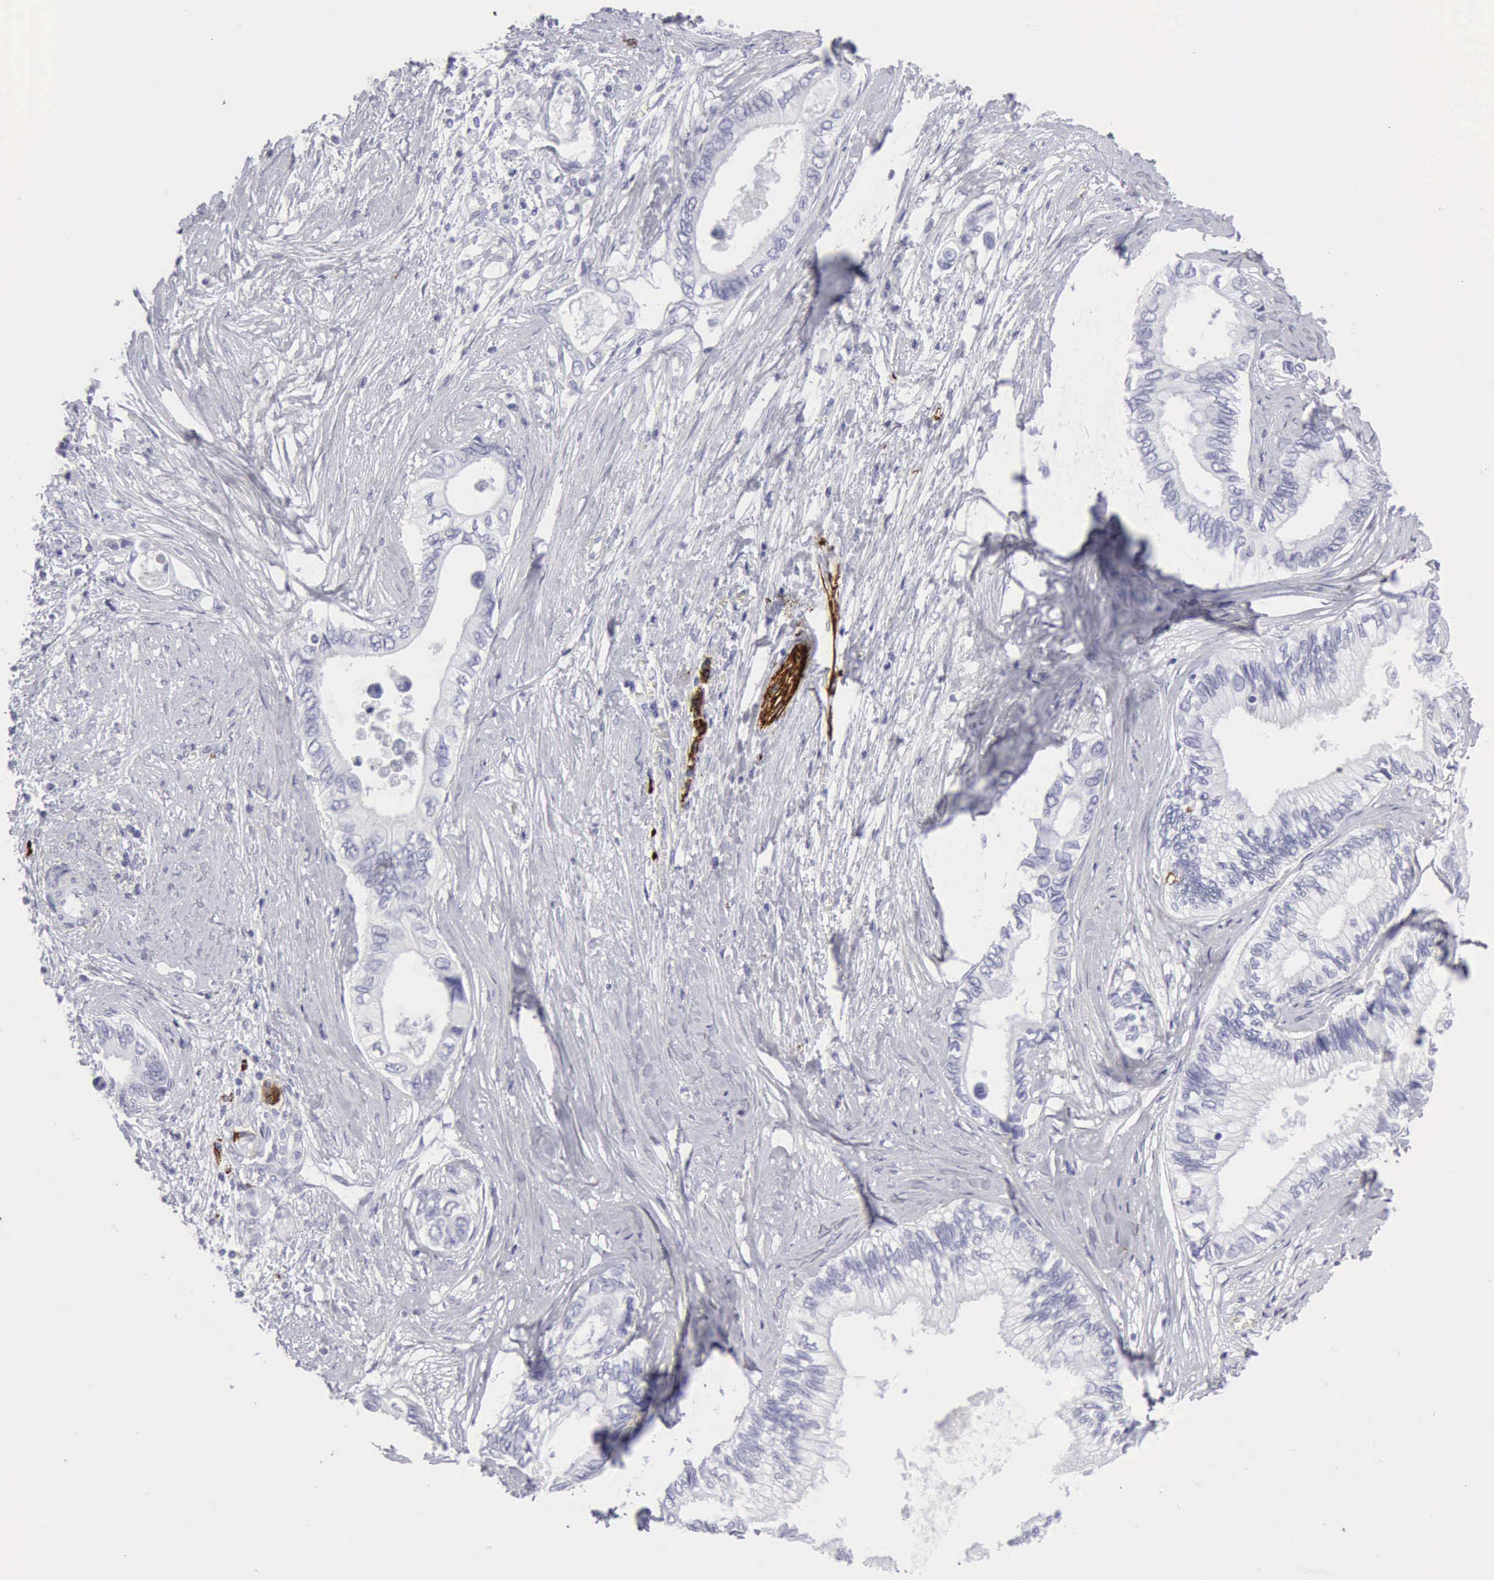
{"staining": {"intensity": "negative", "quantity": "none", "location": "none"}, "tissue": "pancreatic cancer", "cell_type": "Tumor cells", "image_type": "cancer", "snomed": [{"axis": "morphology", "description": "Adenocarcinoma, NOS"}, {"axis": "topography", "description": "Pancreas"}], "caption": "Immunohistochemical staining of human adenocarcinoma (pancreatic) exhibits no significant staining in tumor cells.", "gene": "NCAM1", "patient": {"sex": "female", "age": 66}}